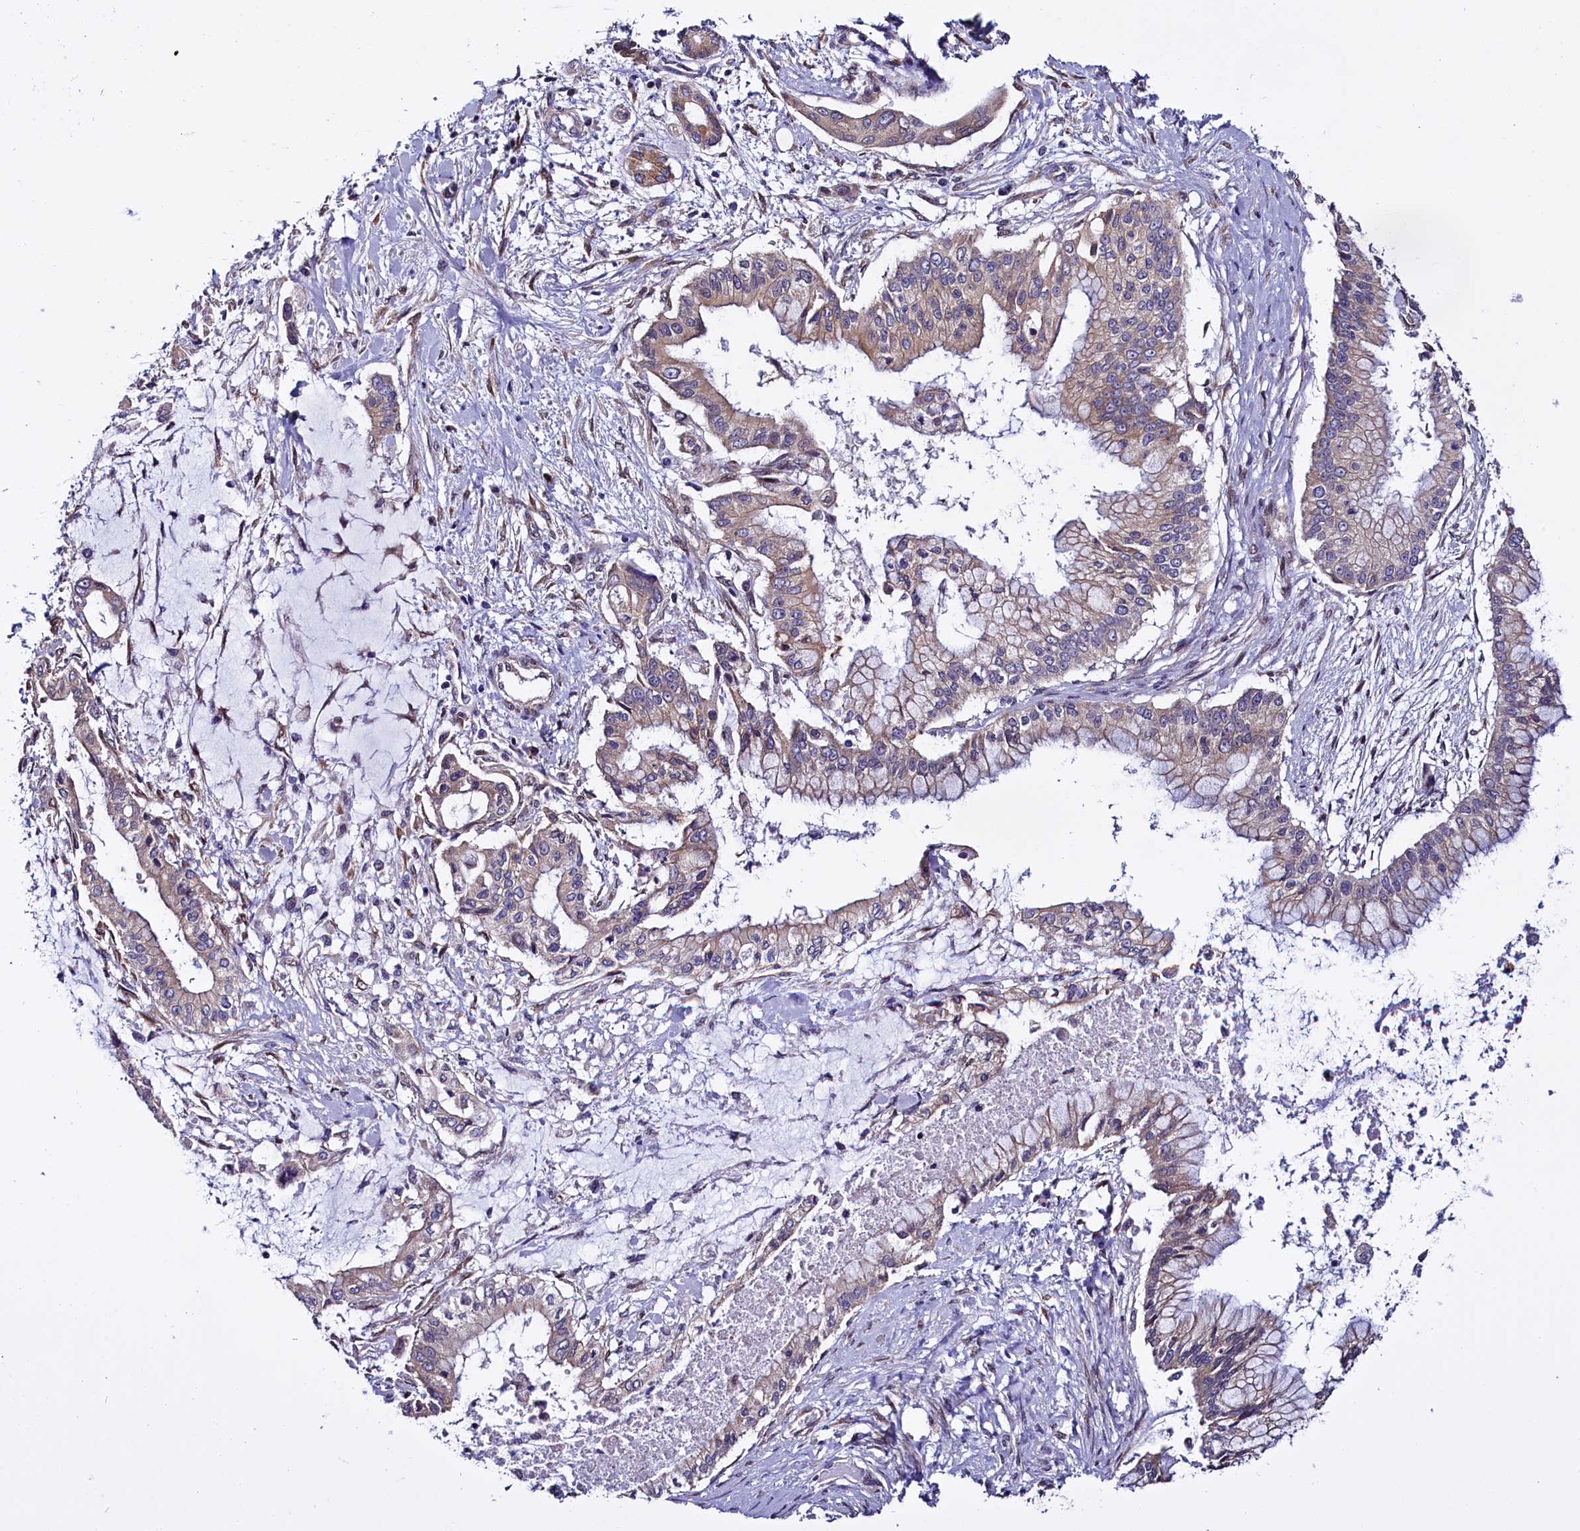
{"staining": {"intensity": "negative", "quantity": "none", "location": "none"}, "tissue": "pancreatic cancer", "cell_type": "Tumor cells", "image_type": "cancer", "snomed": [{"axis": "morphology", "description": "Adenocarcinoma, NOS"}, {"axis": "topography", "description": "Pancreas"}], "caption": "The IHC micrograph has no significant staining in tumor cells of pancreatic cancer tissue. Brightfield microscopy of IHC stained with DAB (brown) and hematoxylin (blue), captured at high magnification.", "gene": "UACA", "patient": {"sex": "male", "age": 46}}